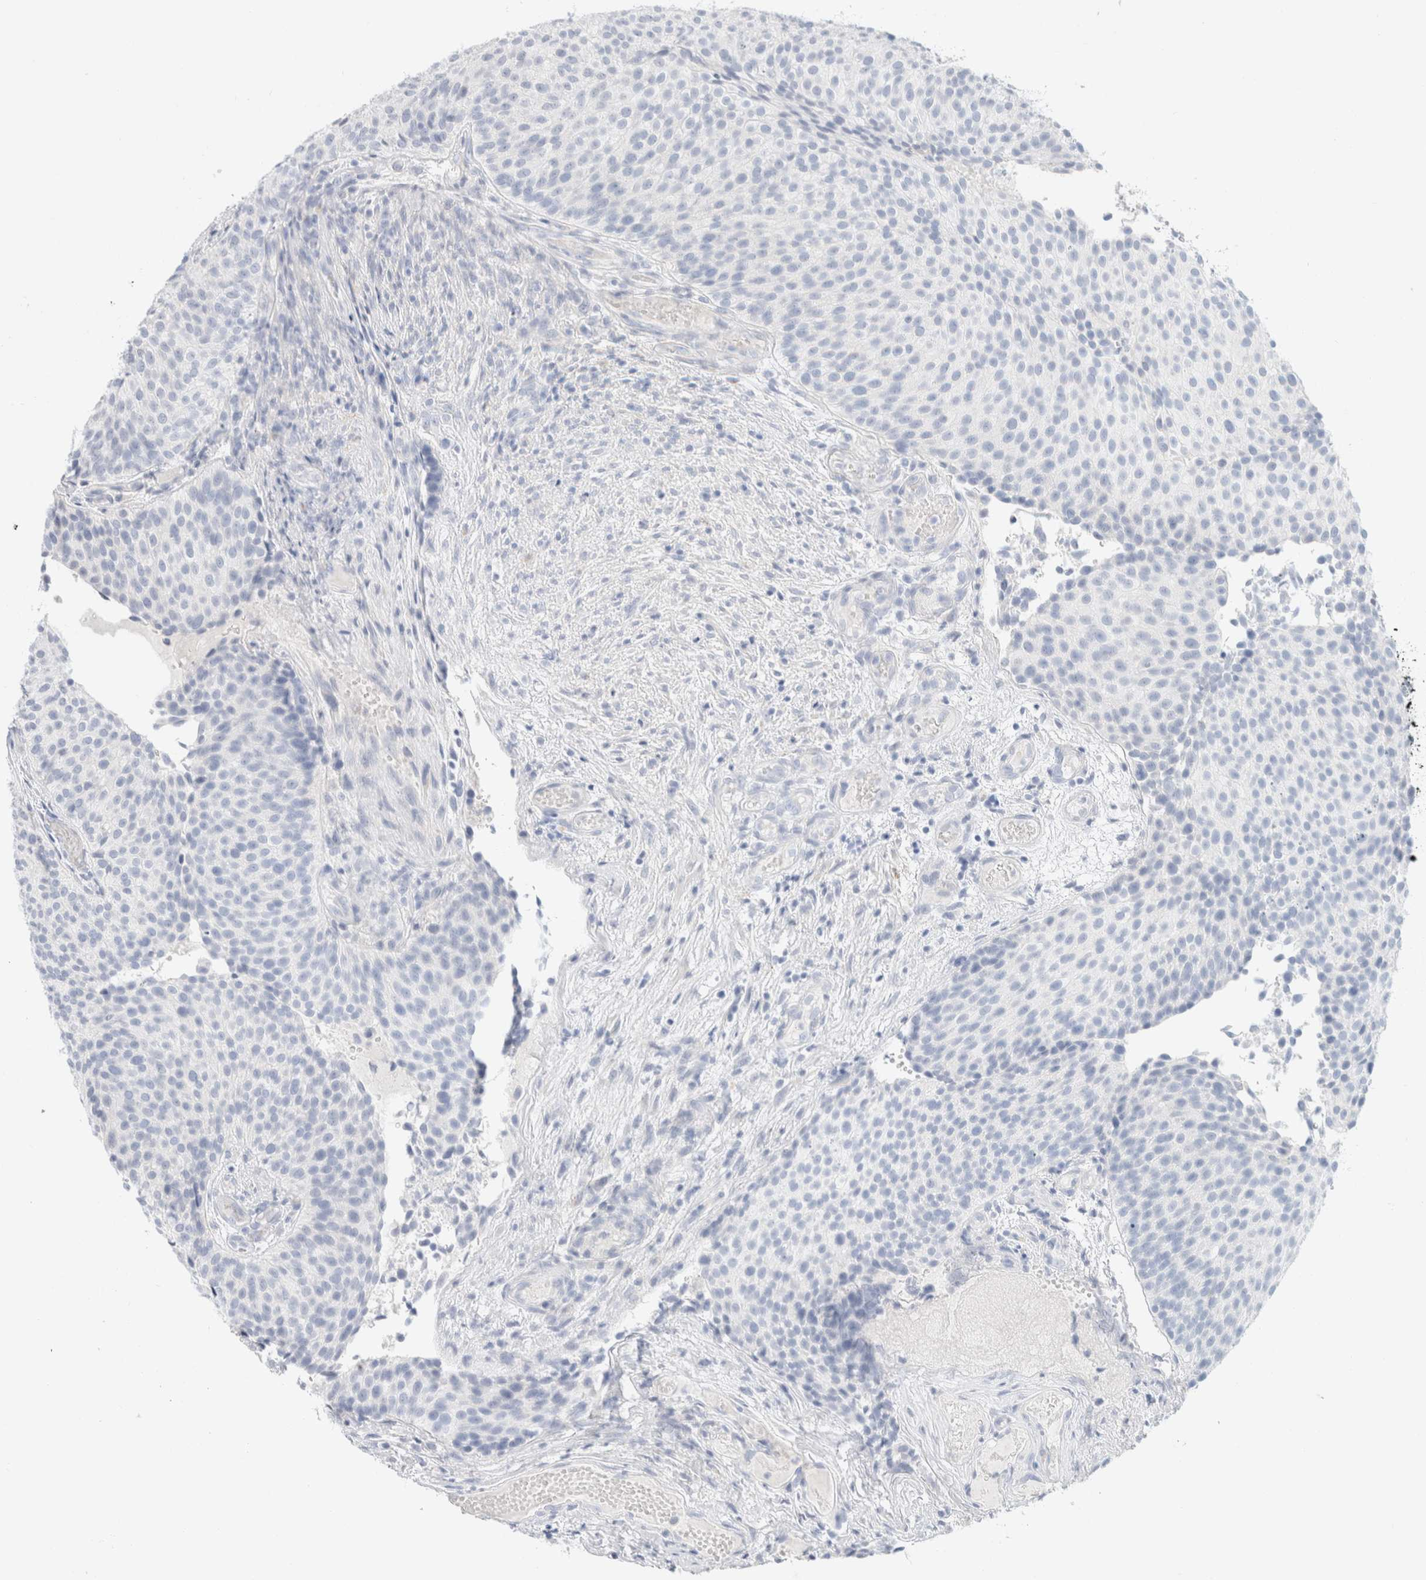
{"staining": {"intensity": "negative", "quantity": "none", "location": "none"}, "tissue": "urothelial cancer", "cell_type": "Tumor cells", "image_type": "cancer", "snomed": [{"axis": "morphology", "description": "Urothelial carcinoma, Low grade"}, {"axis": "topography", "description": "Urinary bladder"}], "caption": "Tumor cells show no significant expression in urothelial carcinoma (low-grade).", "gene": "CPQ", "patient": {"sex": "male", "age": 86}}